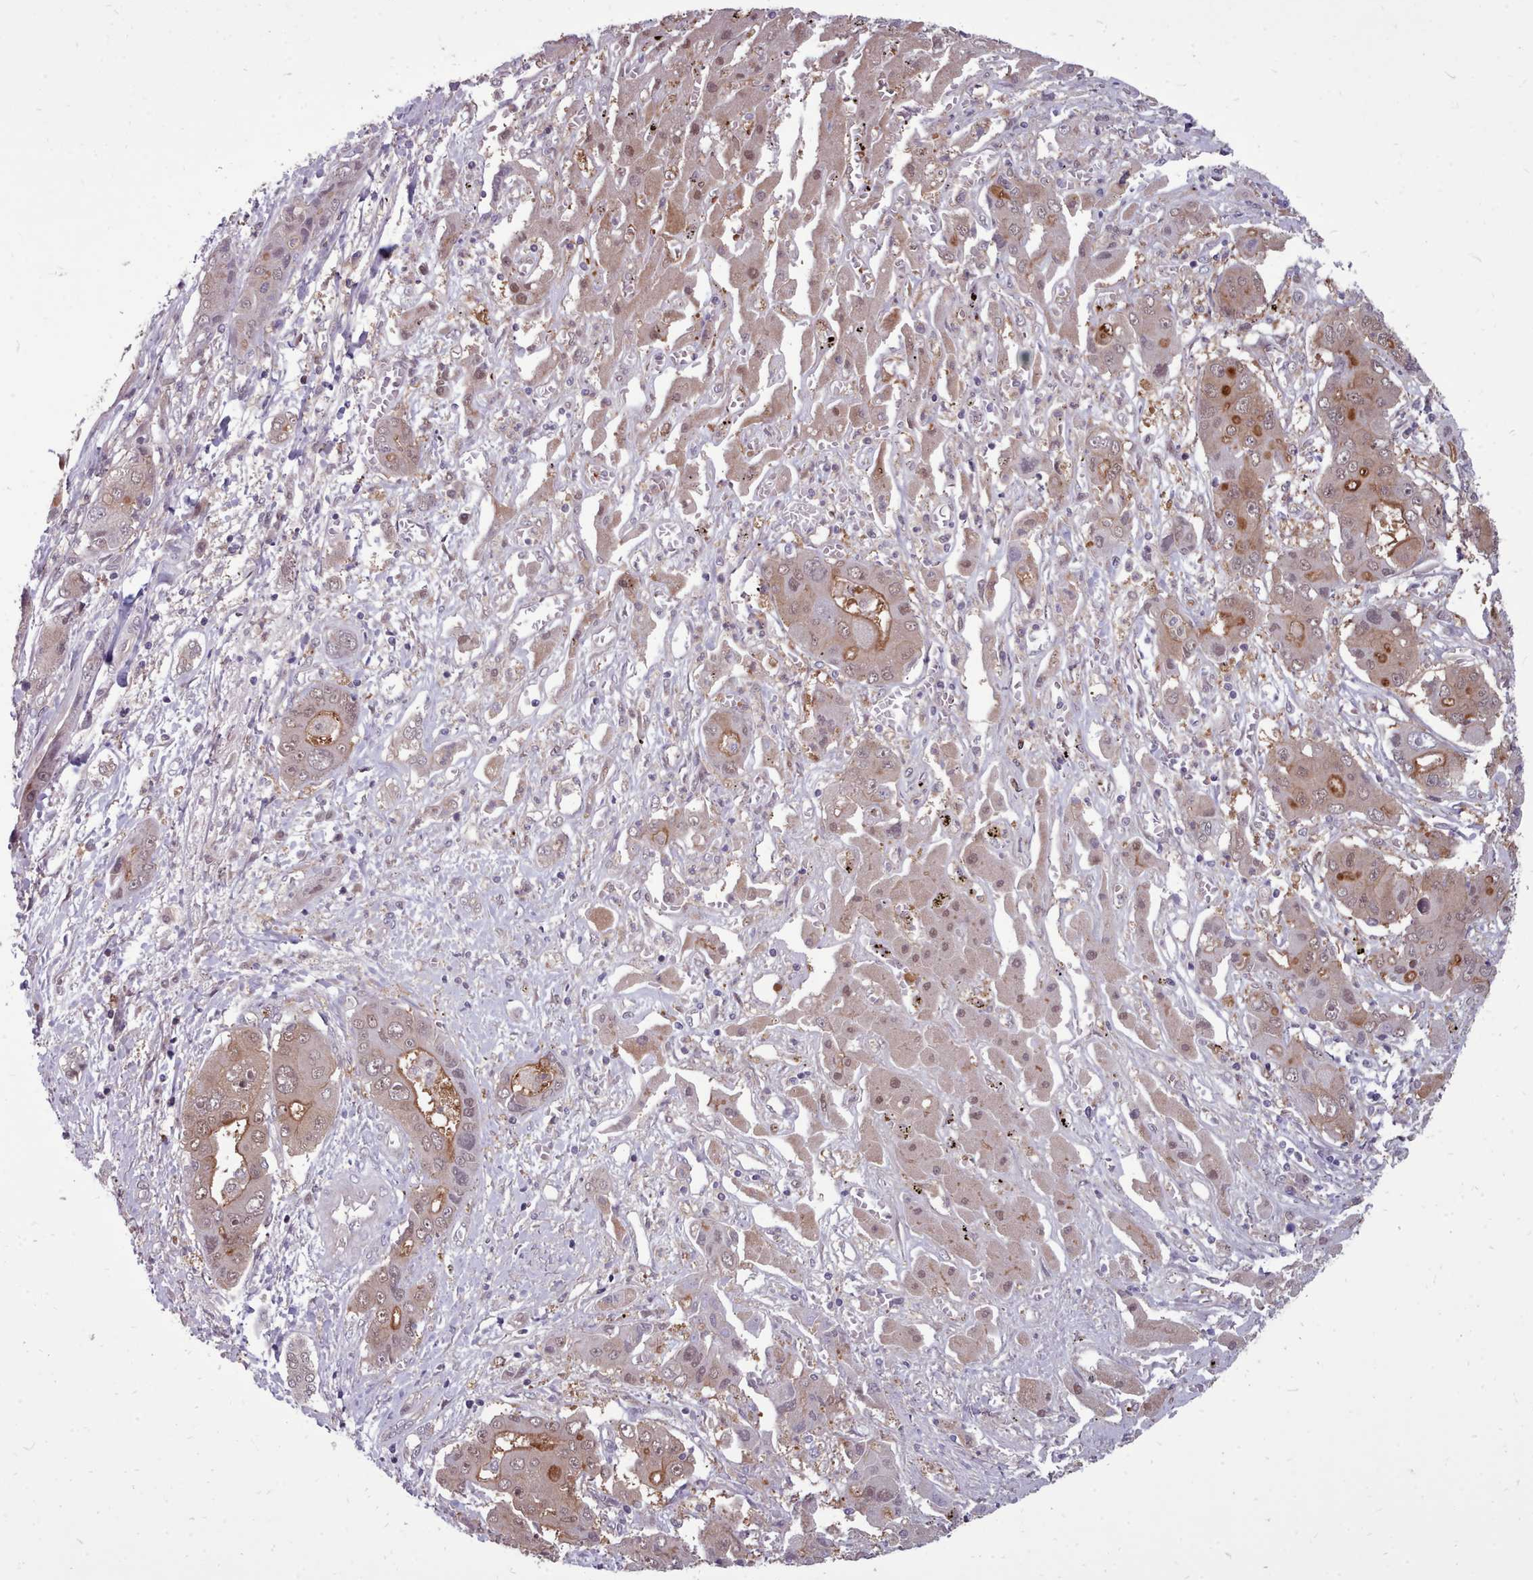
{"staining": {"intensity": "weak", "quantity": "25%-75%", "location": "cytoplasmic/membranous"}, "tissue": "liver cancer", "cell_type": "Tumor cells", "image_type": "cancer", "snomed": [{"axis": "morphology", "description": "Cholangiocarcinoma"}, {"axis": "topography", "description": "Liver"}], "caption": "The histopathology image shows staining of liver cholangiocarcinoma, revealing weak cytoplasmic/membranous protein expression (brown color) within tumor cells.", "gene": "AHCY", "patient": {"sex": "male", "age": 67}}